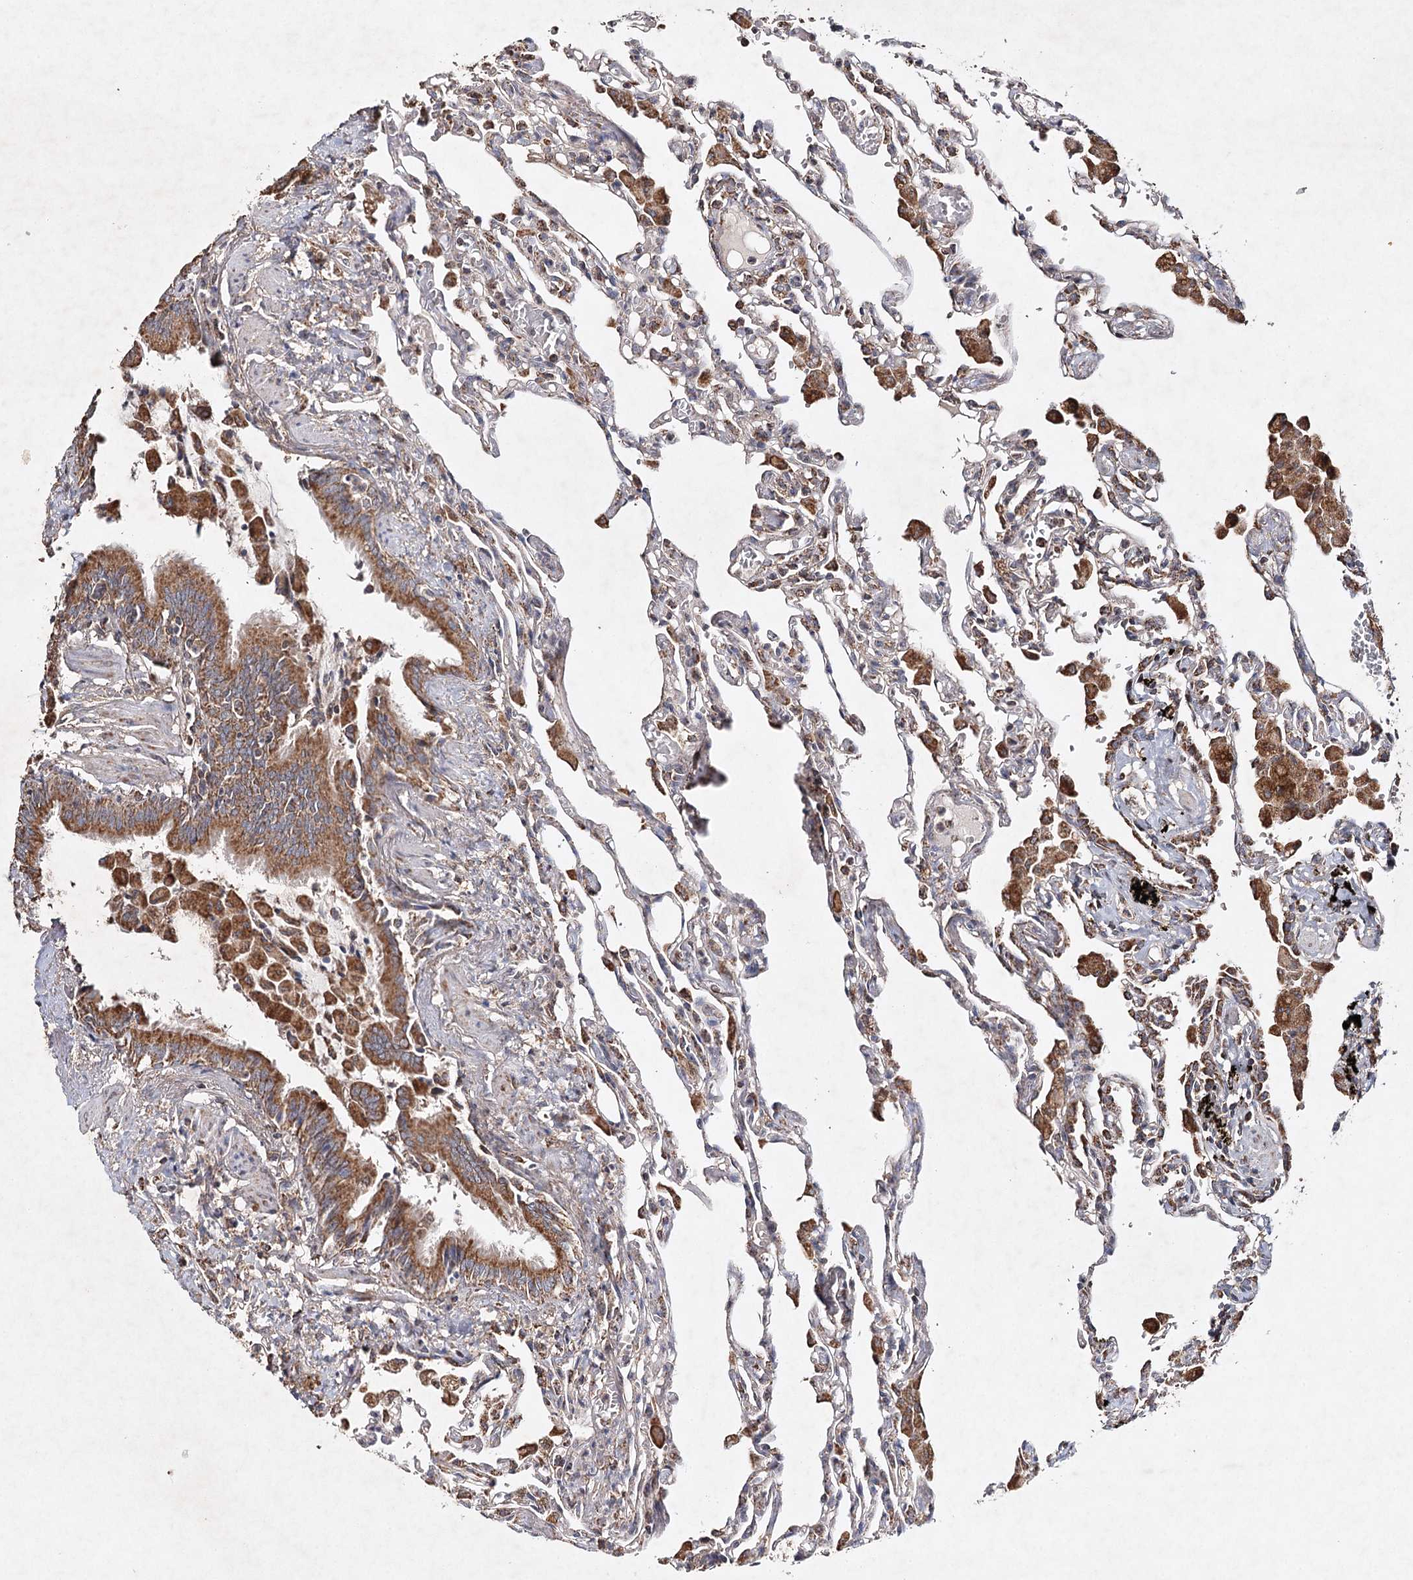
{"staining": {"intensity": "moderate", "quantity": "<25%", "location": "cytoplasmic/membranous"}, "tissue": "lung", "cell_type": "Alveolar cells", "image_type": "normal", "snomed": [{"axis": "morphology", "description": "Normal tissue, NOS"}, {"axis": "topography", "description": "Bronchus"}, {"axis": "topography", "description": "Lung"}], "caption": "A high-resolution photomicrograph shows immunohistochemistry staining of unremarkable lung, which shows moderate cytoplasmic/membranous staining in approximately <25% of alveolar cells. (Brightfield microscopy of DAB IHC at high magnification).", "gene": "PIK3CB", "patient": {"sex": "female", "age": 49}}